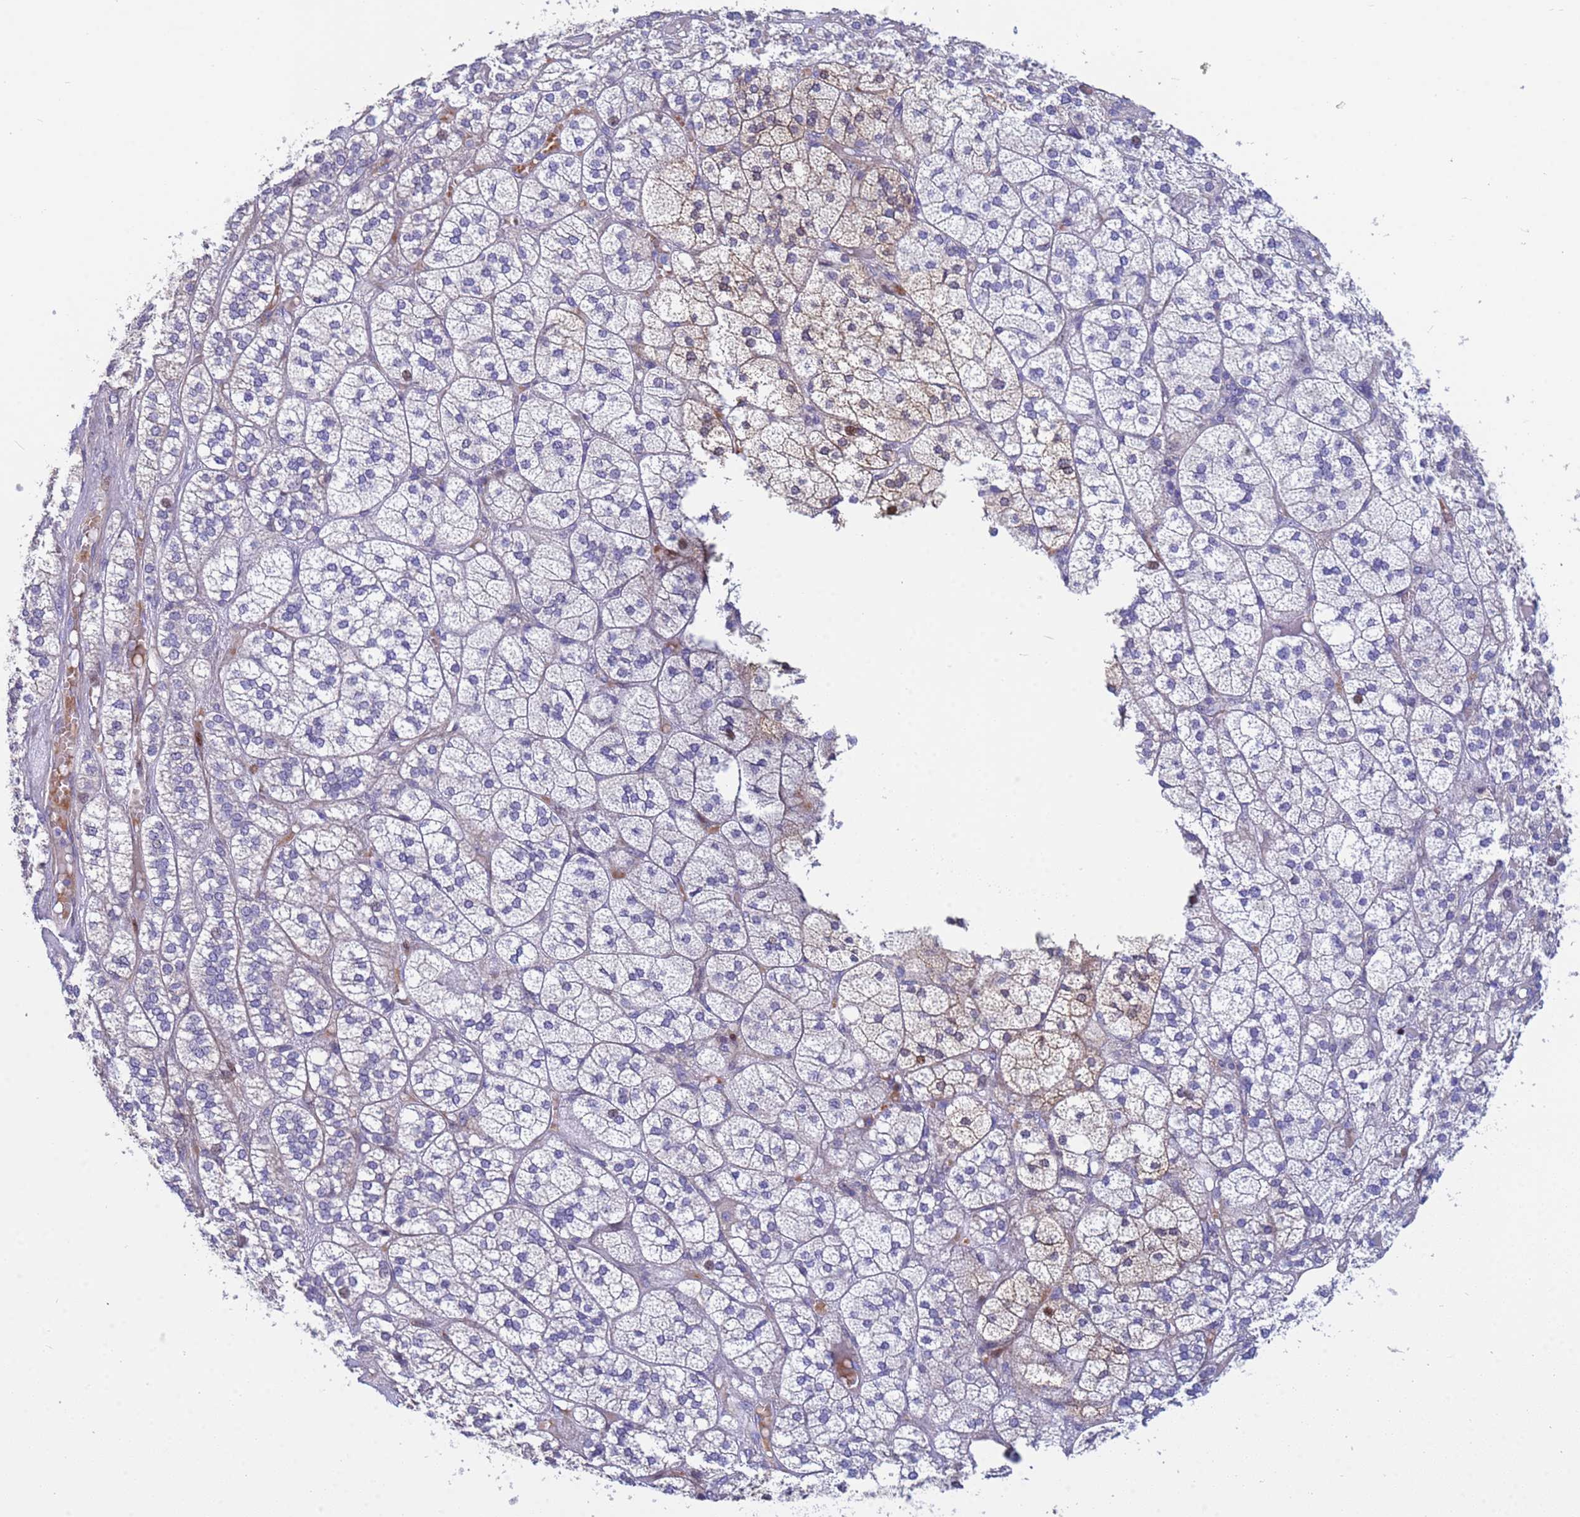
{"staining": {"intensity": "moderate", "quantity": "<25%", "location": "nuclear"}, "tissue": "adrenal gland", "cell_type": "Glandular cells", "image_type": "normal", "snomed": [{"axis": "morphology", "description": "Normal tissue, NOS"}, {"axis": "topography", "description": "Adrenal gland"}], "caption": "Immunohistochemical staining of normal adrenal gland shows <25% levels of moderate nuclear protein positivity in about <25% of glandular cells.", "gene": "PPP6R1", "patient": {"sex": "female", "age": 61}}